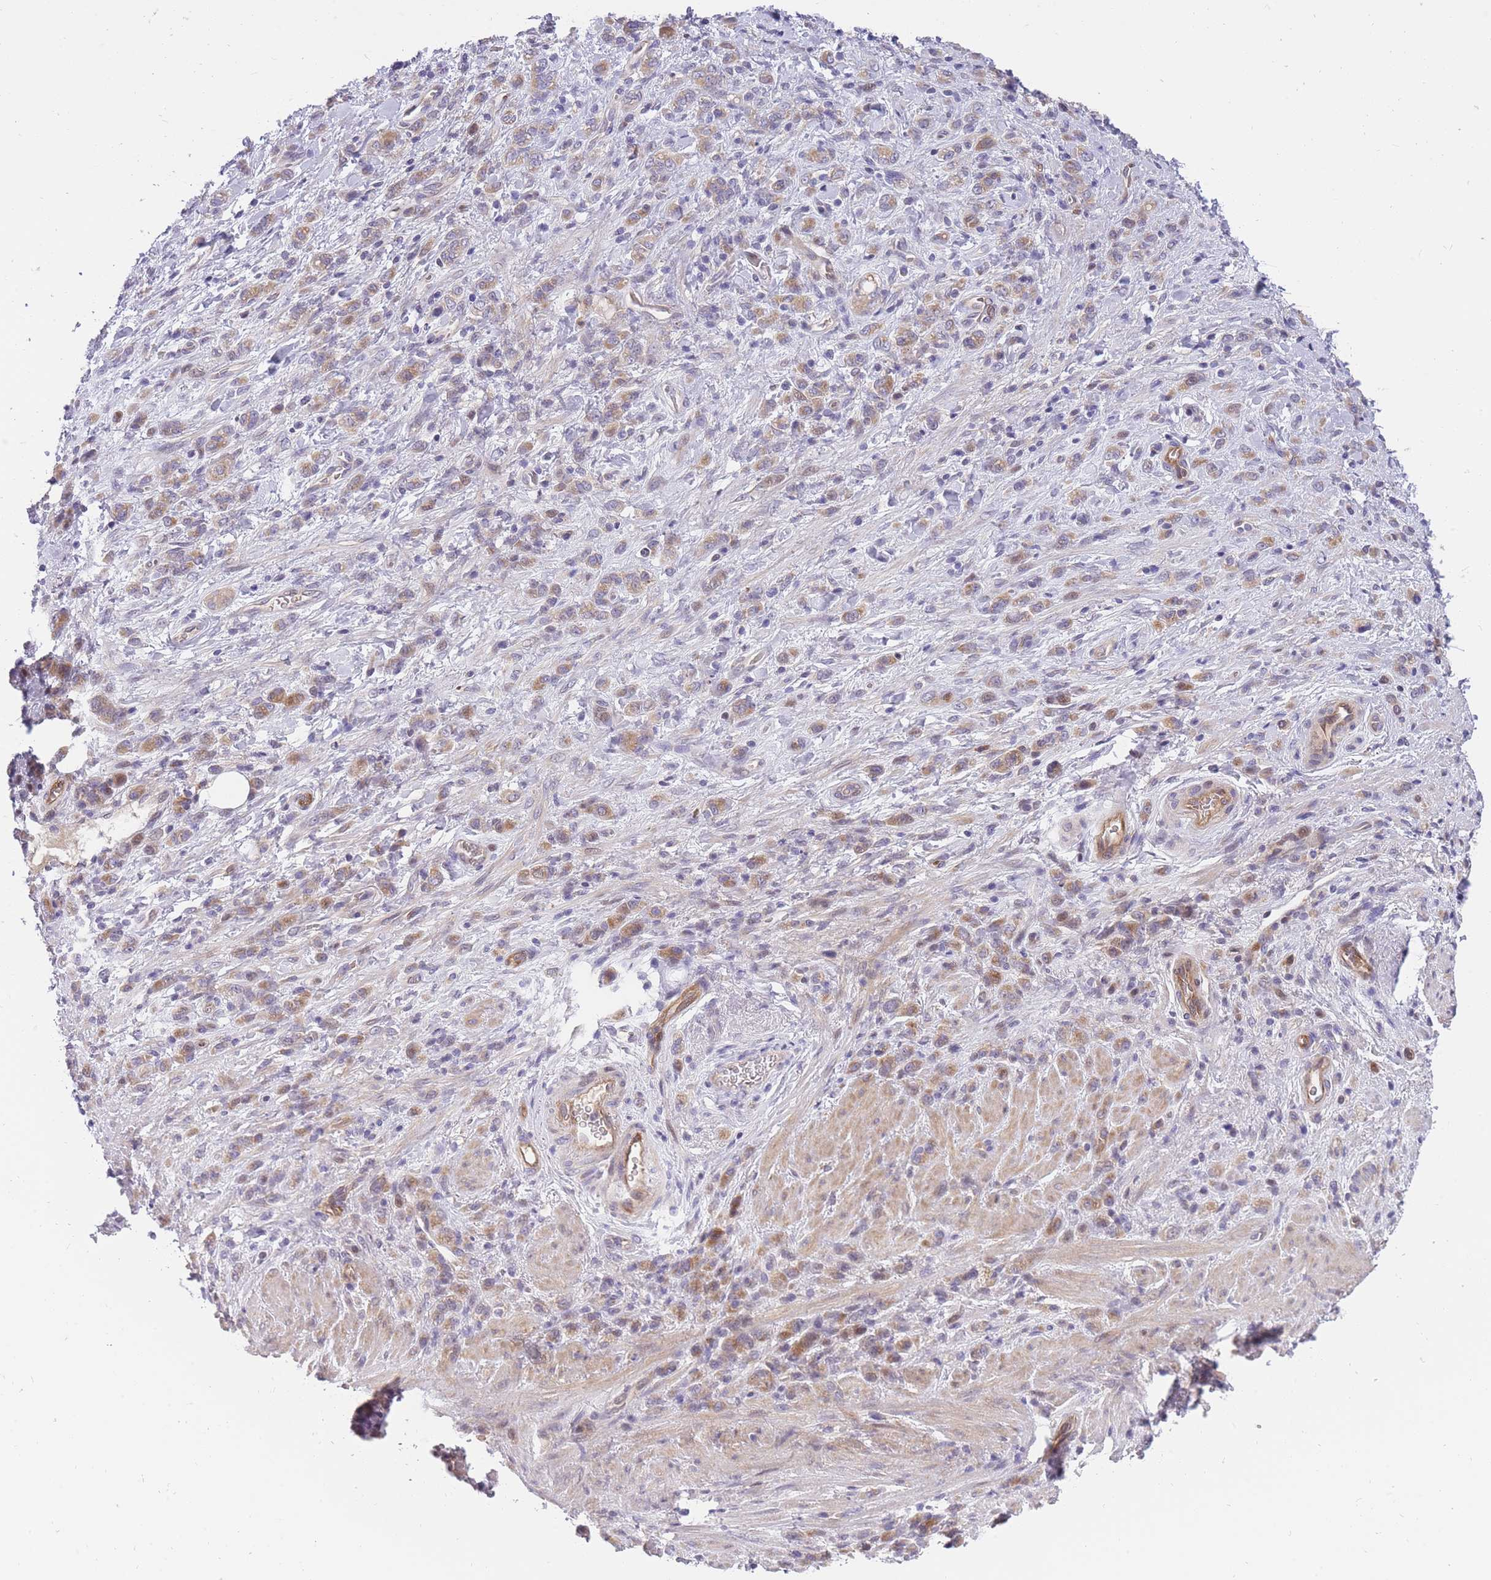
{"staining": {"intensity": "weak", "quantity": "25%-75%", "location": "cytoplasmic/membranous"}, "tissue": "stomach cancer", "cell_type": "Tumor cells", "image_type": "cancer", "snomed": [{"axis": "morphology", "description": "Adenocarcinoma, NOS"}, {"axis": "topography", "description": "Stomach"}], "caption": "The photomicrograph reveals a brown stain indicating the presence of a protein in the cytoplasmic/membranous of tumor cells in stomach cancer (adenocarcinoma).", "gene": "CRYGN", "patient": {"sex": "male", "age": 77}}